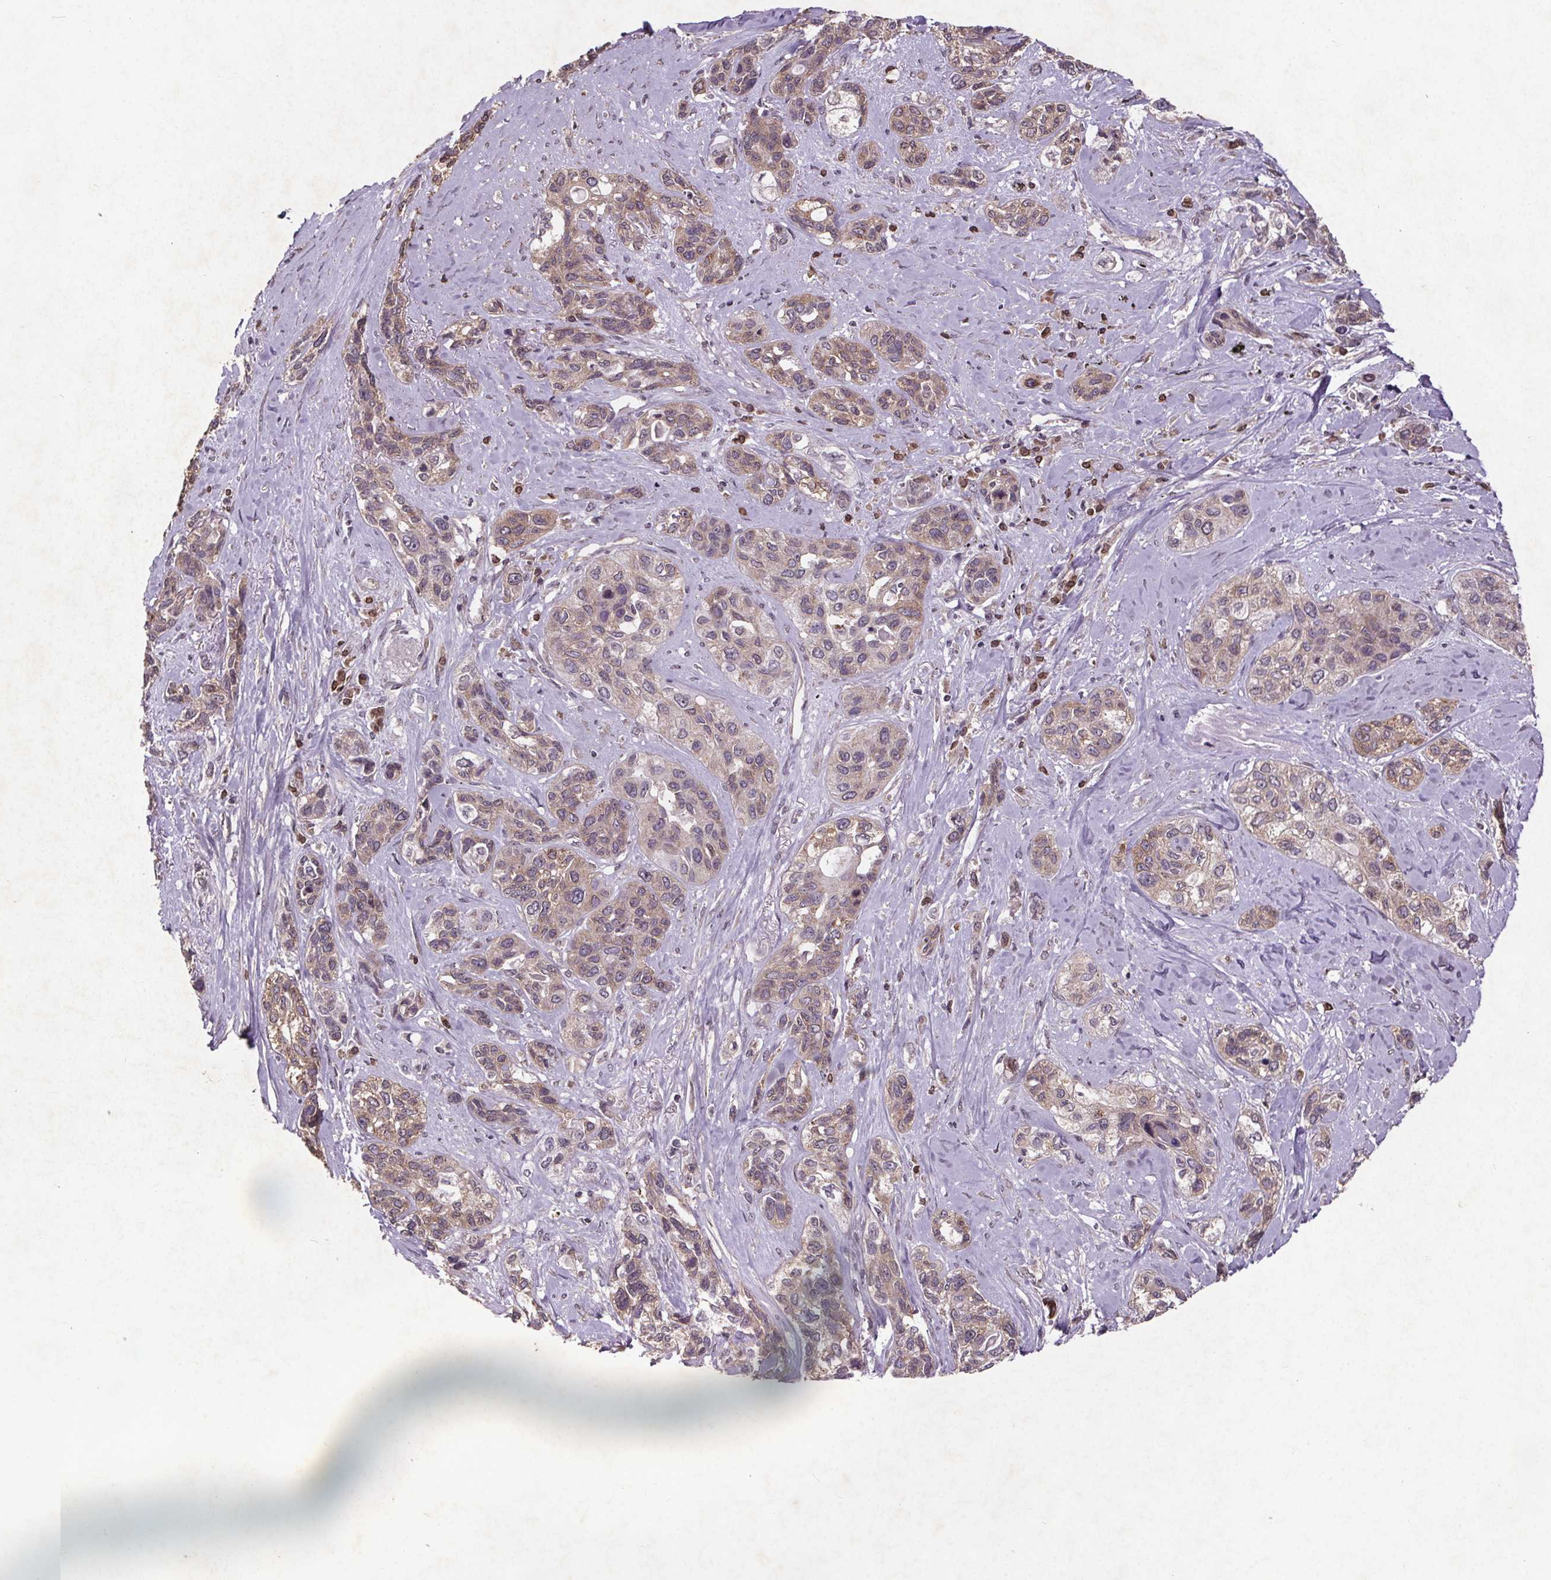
{"staining": {"intensity": "weak", "quantity": "25%-75%", "location": "cytoplasmic/membranous"}, "tissue": "lung cancer", "cell_type": "Tumor cells", "image_type": "cancer", "snomed": [{"axis": "morphology", "description": "Squamous cell carcinoma, NOS"}, {"axis": "topography", "description": "Lung"}], "caption": "Protein staining of lung squamous cell carcinoma tissue shows weak cytoplasmic/membranous expression in about 25%-75% of tumor cells. (IHC, brightfield microscopy, high magnification).", "gene": "STRN3", "patient": {"sex": "female", "age": 70}}